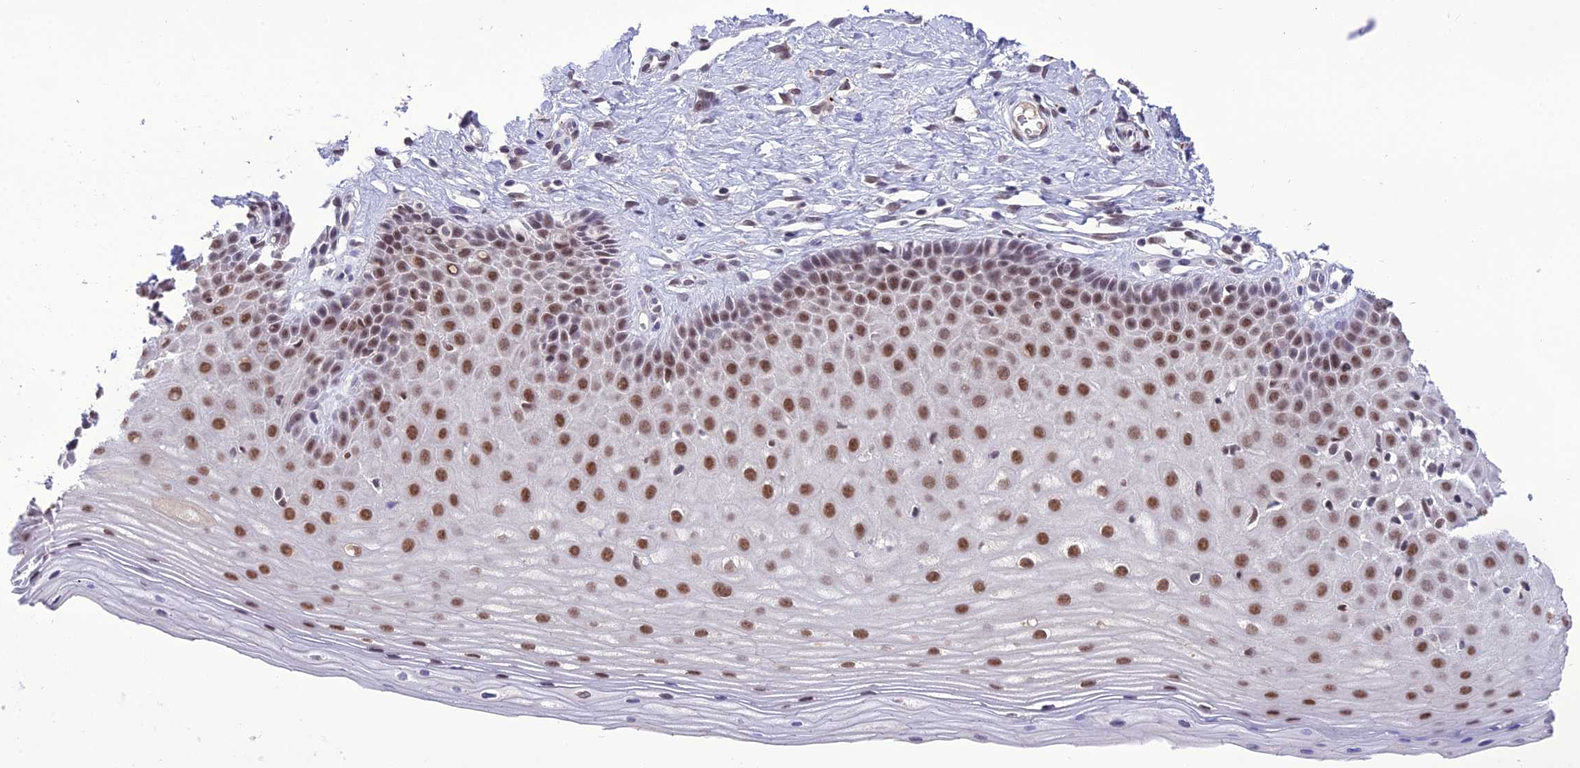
{"staining": {"intensity": "negative", "quantity": "none", "location": "none"}, "tissue": "cervix", "cell_type": "Glandular cells", "image_type": "normal", "snomed": [{"axis": "morphology", "description": "Normal tissue, NOS"}, {"axis": "topography", "description": "Cervix"}], "caption": "Immunohistochemical staining of normal human cervix displays no significant positivity in glandular cells.", "gene": "SH3RF3", "patient": {"sex": "female", "age": 36}}